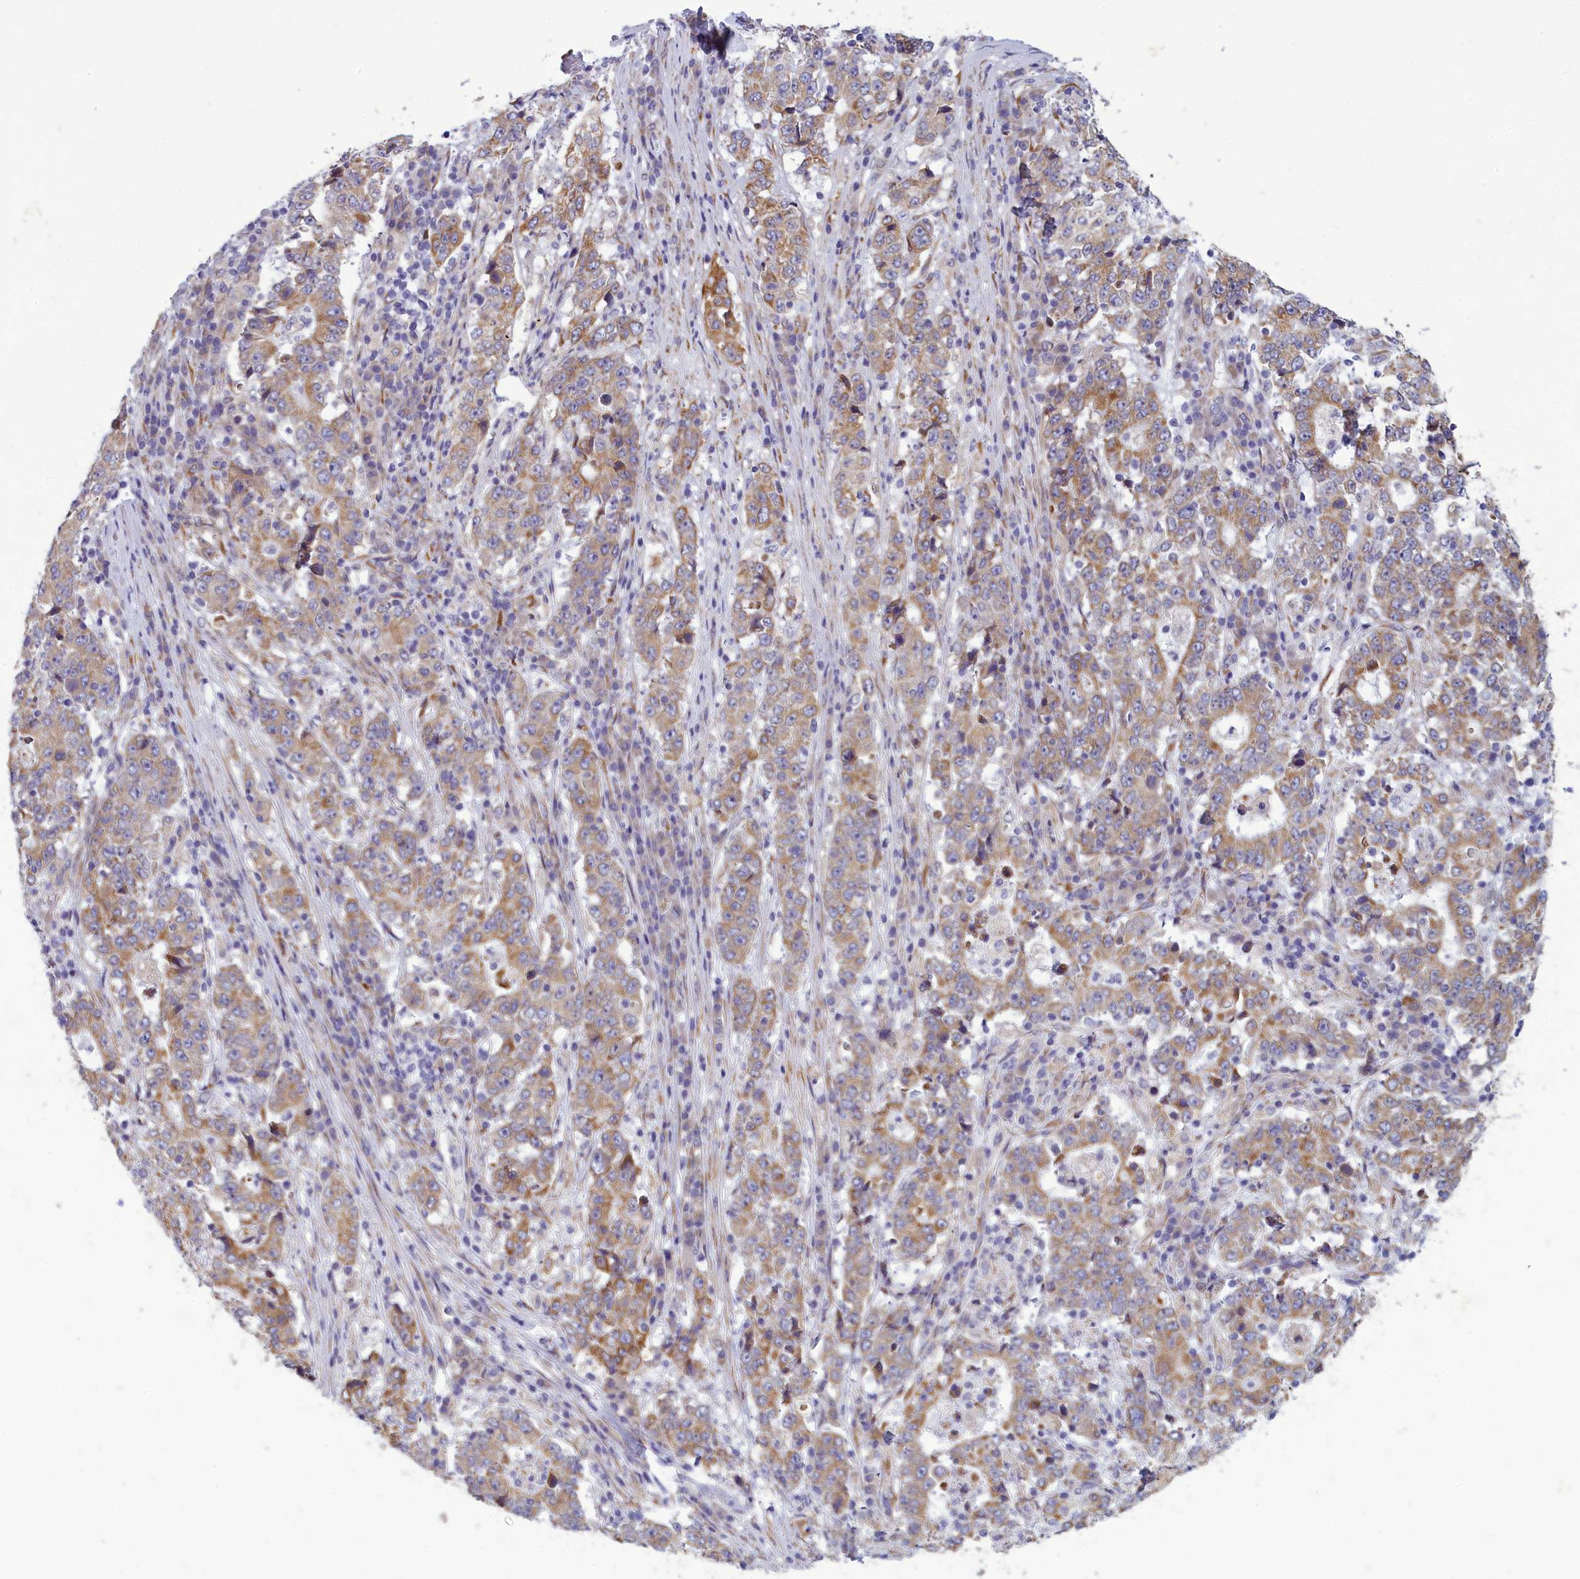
{"staining": {"intensity": "moderate", "quantity": ">75%", "location": "cytoplasmic/membranous"}, "tissue": "stomach cancer", "cell_type": "Tumor cells", "image_type": "cancer", "snomed": [{"axis": "morphology", "description": "Adenocarcinoma, NOS"}, {"axis": "topography", "description": "Stomach"}], "caption": "Brown immunohistochemical staining in stomach cancer (adenocarcinoma) demonstrates moderate cytoplasmic/membranous expression in about >75% of tumor cells.", "gene": "CENATAC", "patient": {"sex": "male", "age": 59}}